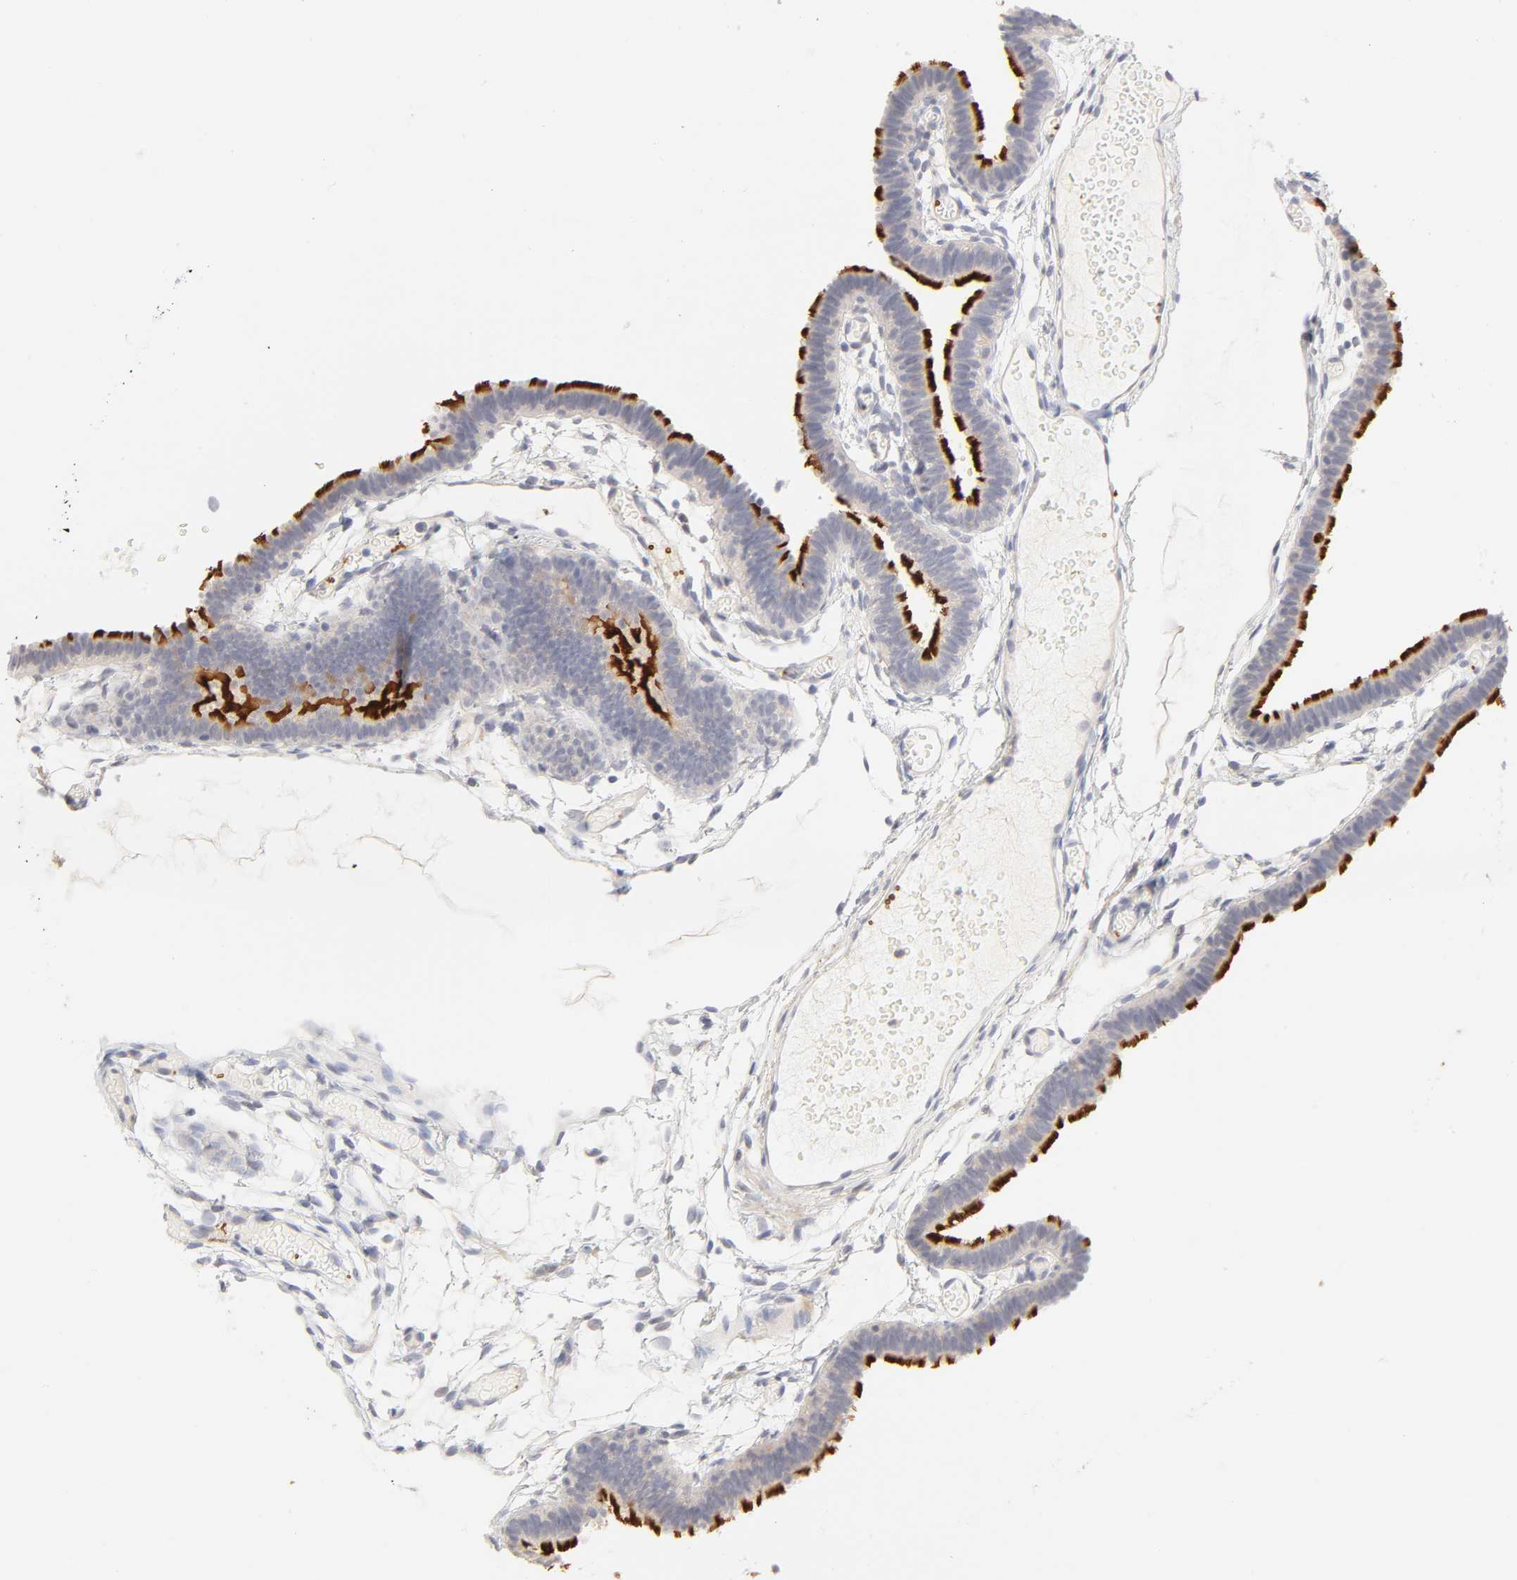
{"staining": {"intensity": "strong", "quantity": ">75%", "location": "cytoplasmic/membranous"}, "tissue": "fallopian tube", "cell_type": "Glandular cells", "image_type": "normal", "snomed": [{"axis": "morphology", "description": "Normal tissue, NOS"}, {"axis": "topography", "description": "Fallopian tube"}], "caption": "Immunohistochemical staining of unremarkable fallopian tube shows strong cytoplasmic/membranous protein expression in approximately >75% of glandular cells.", "gene": "CYP4B1", "patient": {"sex": "female", "age": 29}}